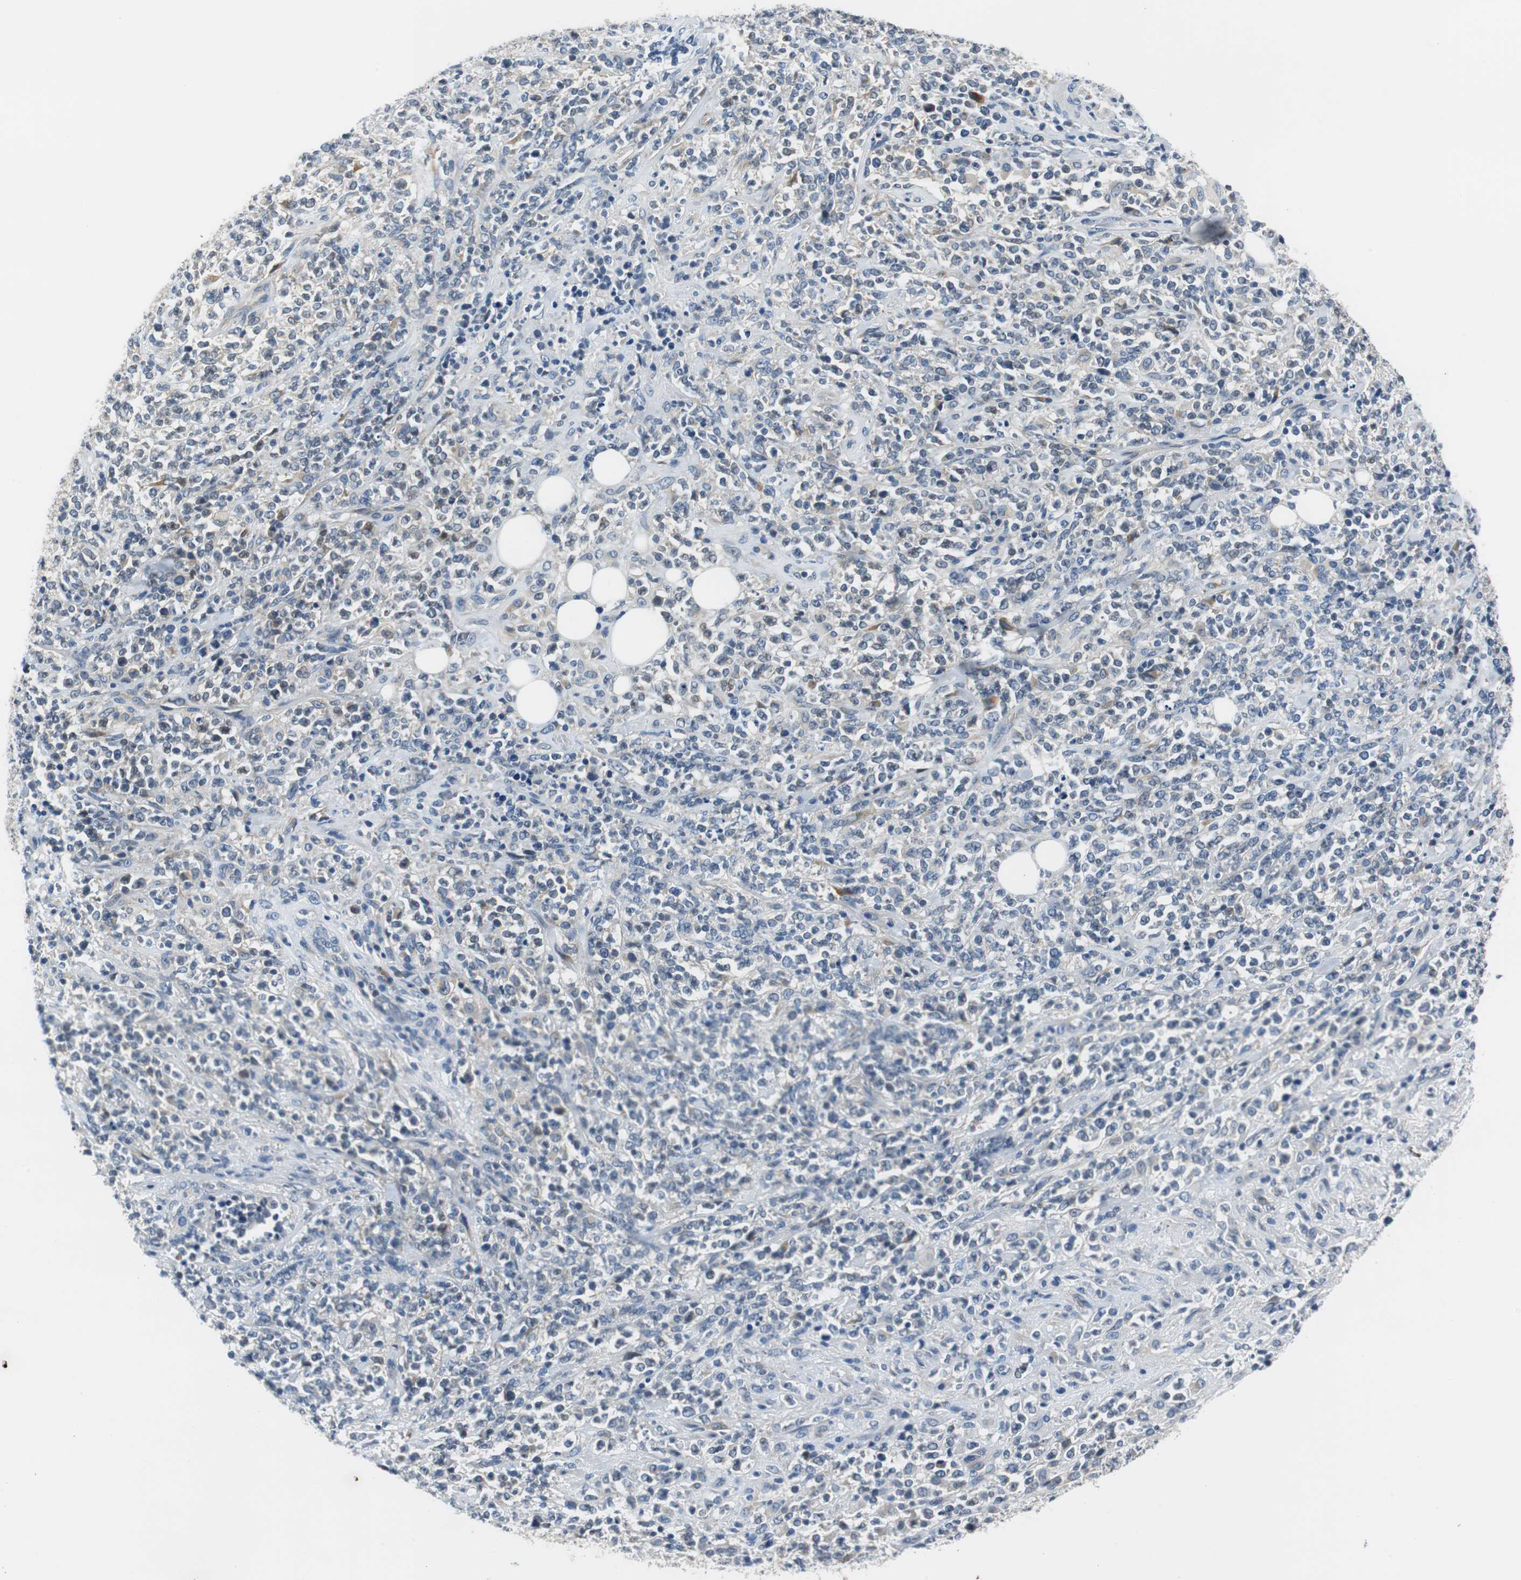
{"staining": {"intensity": "negative", "quantity": "none", "location": "none"}, "tissue": "lymphoma", "cell_type": "Tumor cells", "image_type": "cancer", "snomed": [{"axis": "morphology", "description": "Malignant lymphoma, non-Hodgkin's type, High grade"}, {"axis": "topography", "description": "Soft tissue"}], "caption": "This is an immunohistochemistry (IHC) image of human malignant lymphoma, non-Hodgkin's type (high-grade). There is no staining in tumor cells.", "gene": "FADS2", "patient": {"sex": "male", "age": 18}}